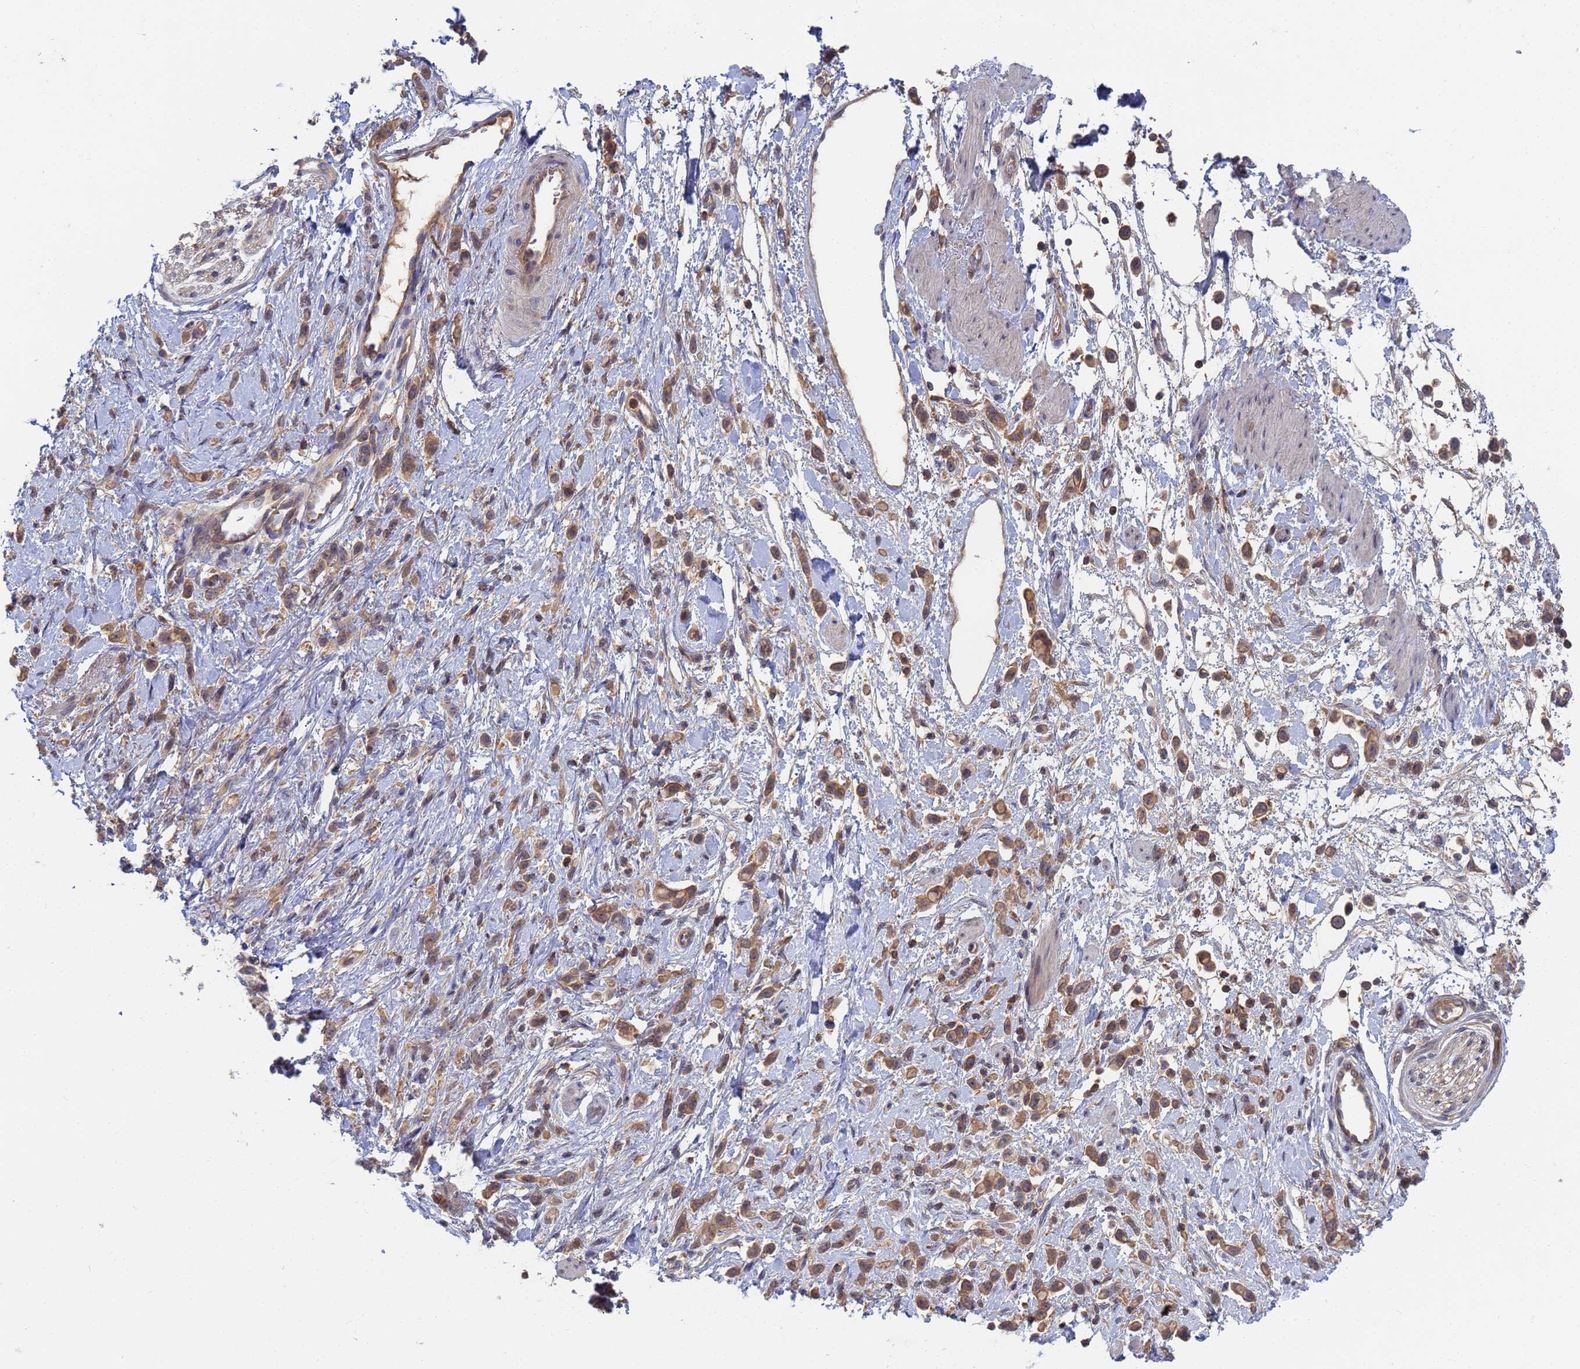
{"staining": {"intensity": "moderate", "quantity": ">75%", "location": "cytoplasmic/membranous"}, "tissue": "stomach cancer", "cell_type": "Tumor cells", "image_type": "cancer", "snomed": [{"axis": "morphology", "description": "Adenocarcinoma, NOS"}, {"axis": "topography", "description": "Stomach"}], "caption": "Stomach cancer (adenocarcinoma) tissue exhibits moderate cytoplasmic/membranous staining in about >75% of tumor cells, visualized by immunohistochemistry. (Brightfield microscopy of DAB IHC at high magnification).", "gene": "SHARPIN", "patient": {"sex": "female", "age": 65}}